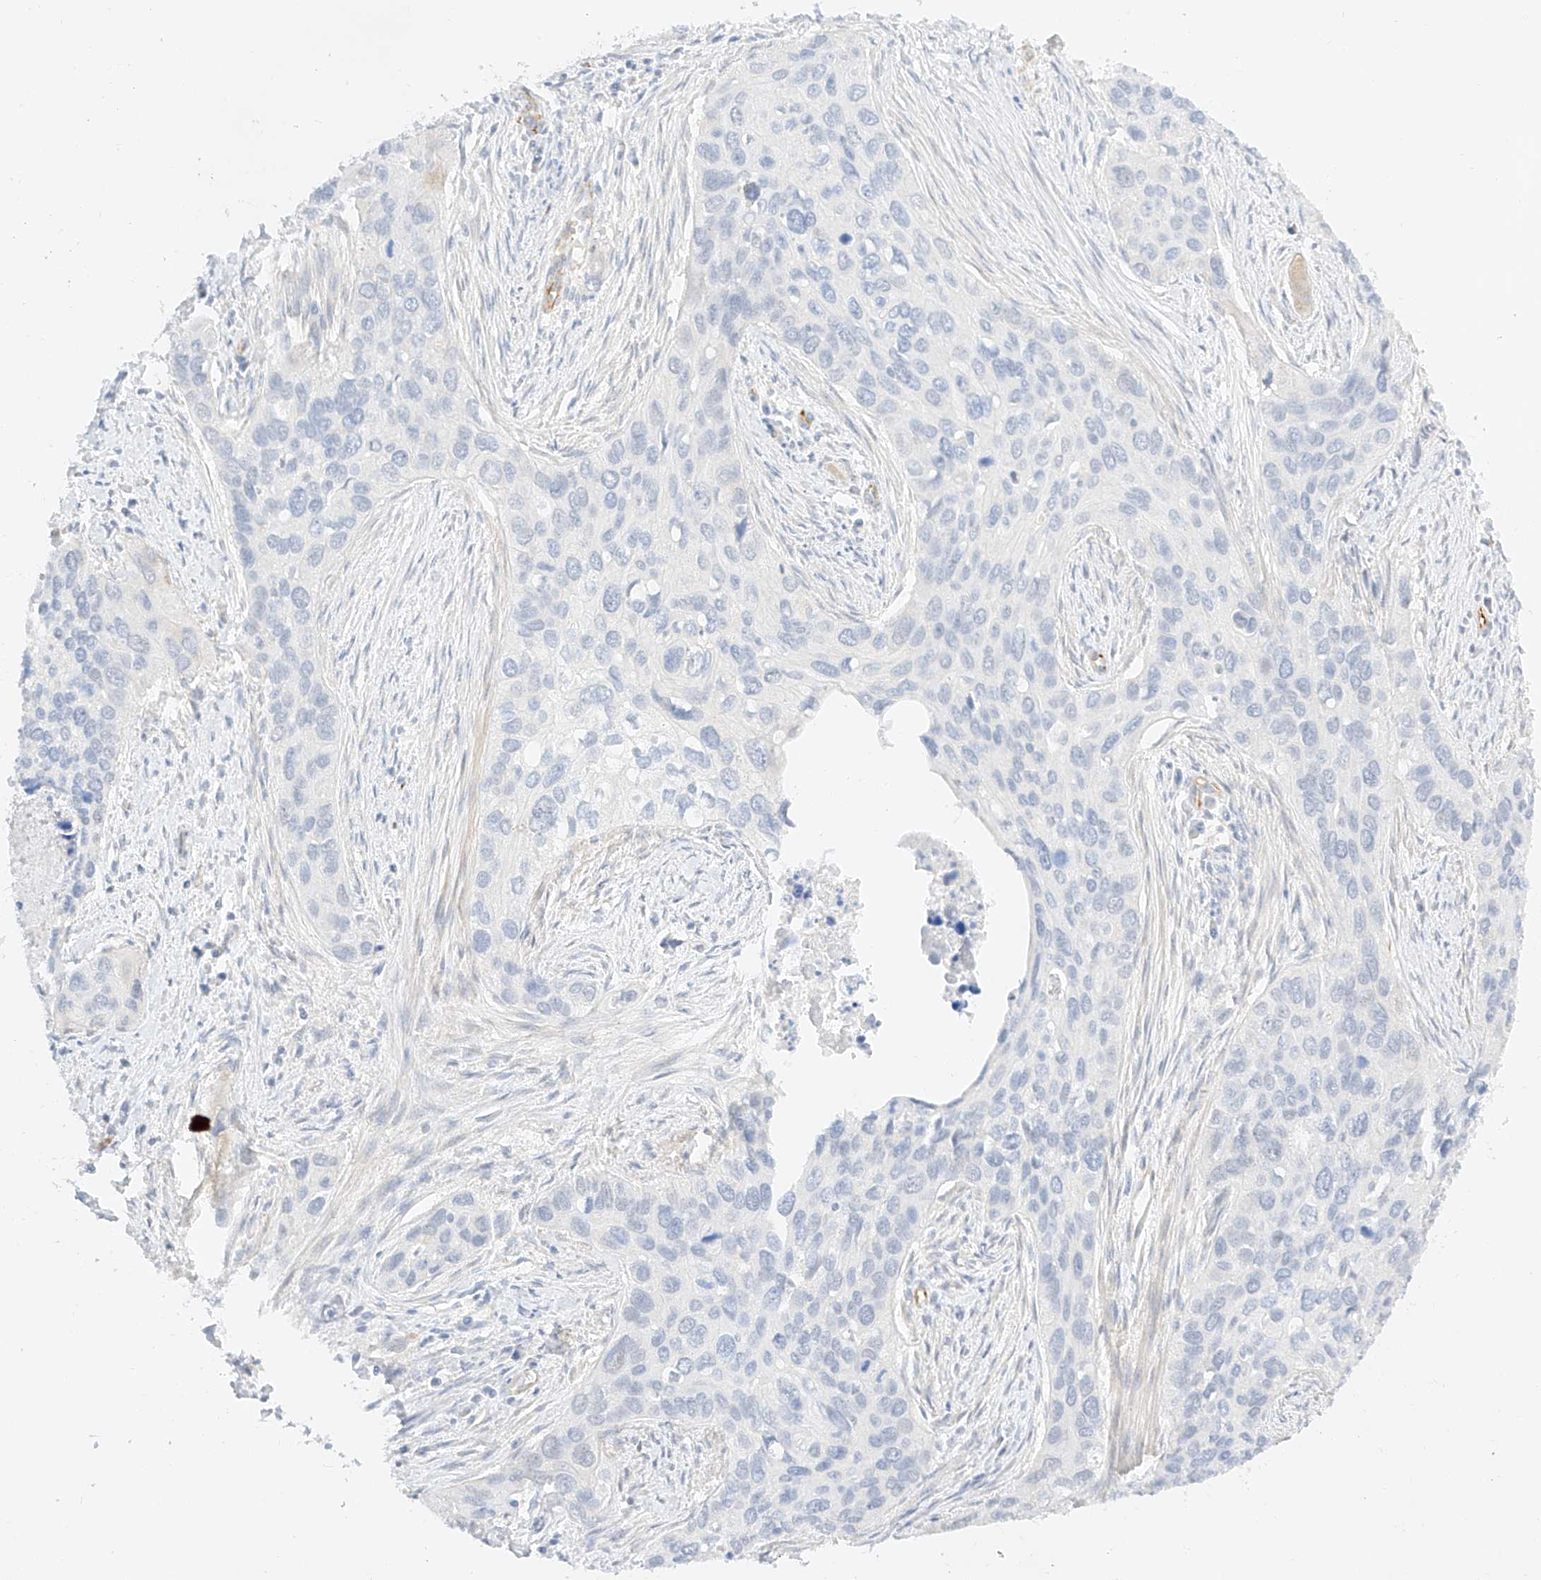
{"staining": {"intensity": "negative", "quantity": "none", "location": "none"}, "tissue": "cervical cancer", "cell_type": "Tumor cells", "image_type": "cancer", "snomed": [{"axis": "morphology", "description": "Squamous cell carcinoma, NOS"}, {"axis": "topography", "description": "Cervix"}], "caption": "IHC of human cervical cancer shows no expression in tumor cells.", "gene": "CDCP2", "patient": {"sex": "female", "age": 55}}